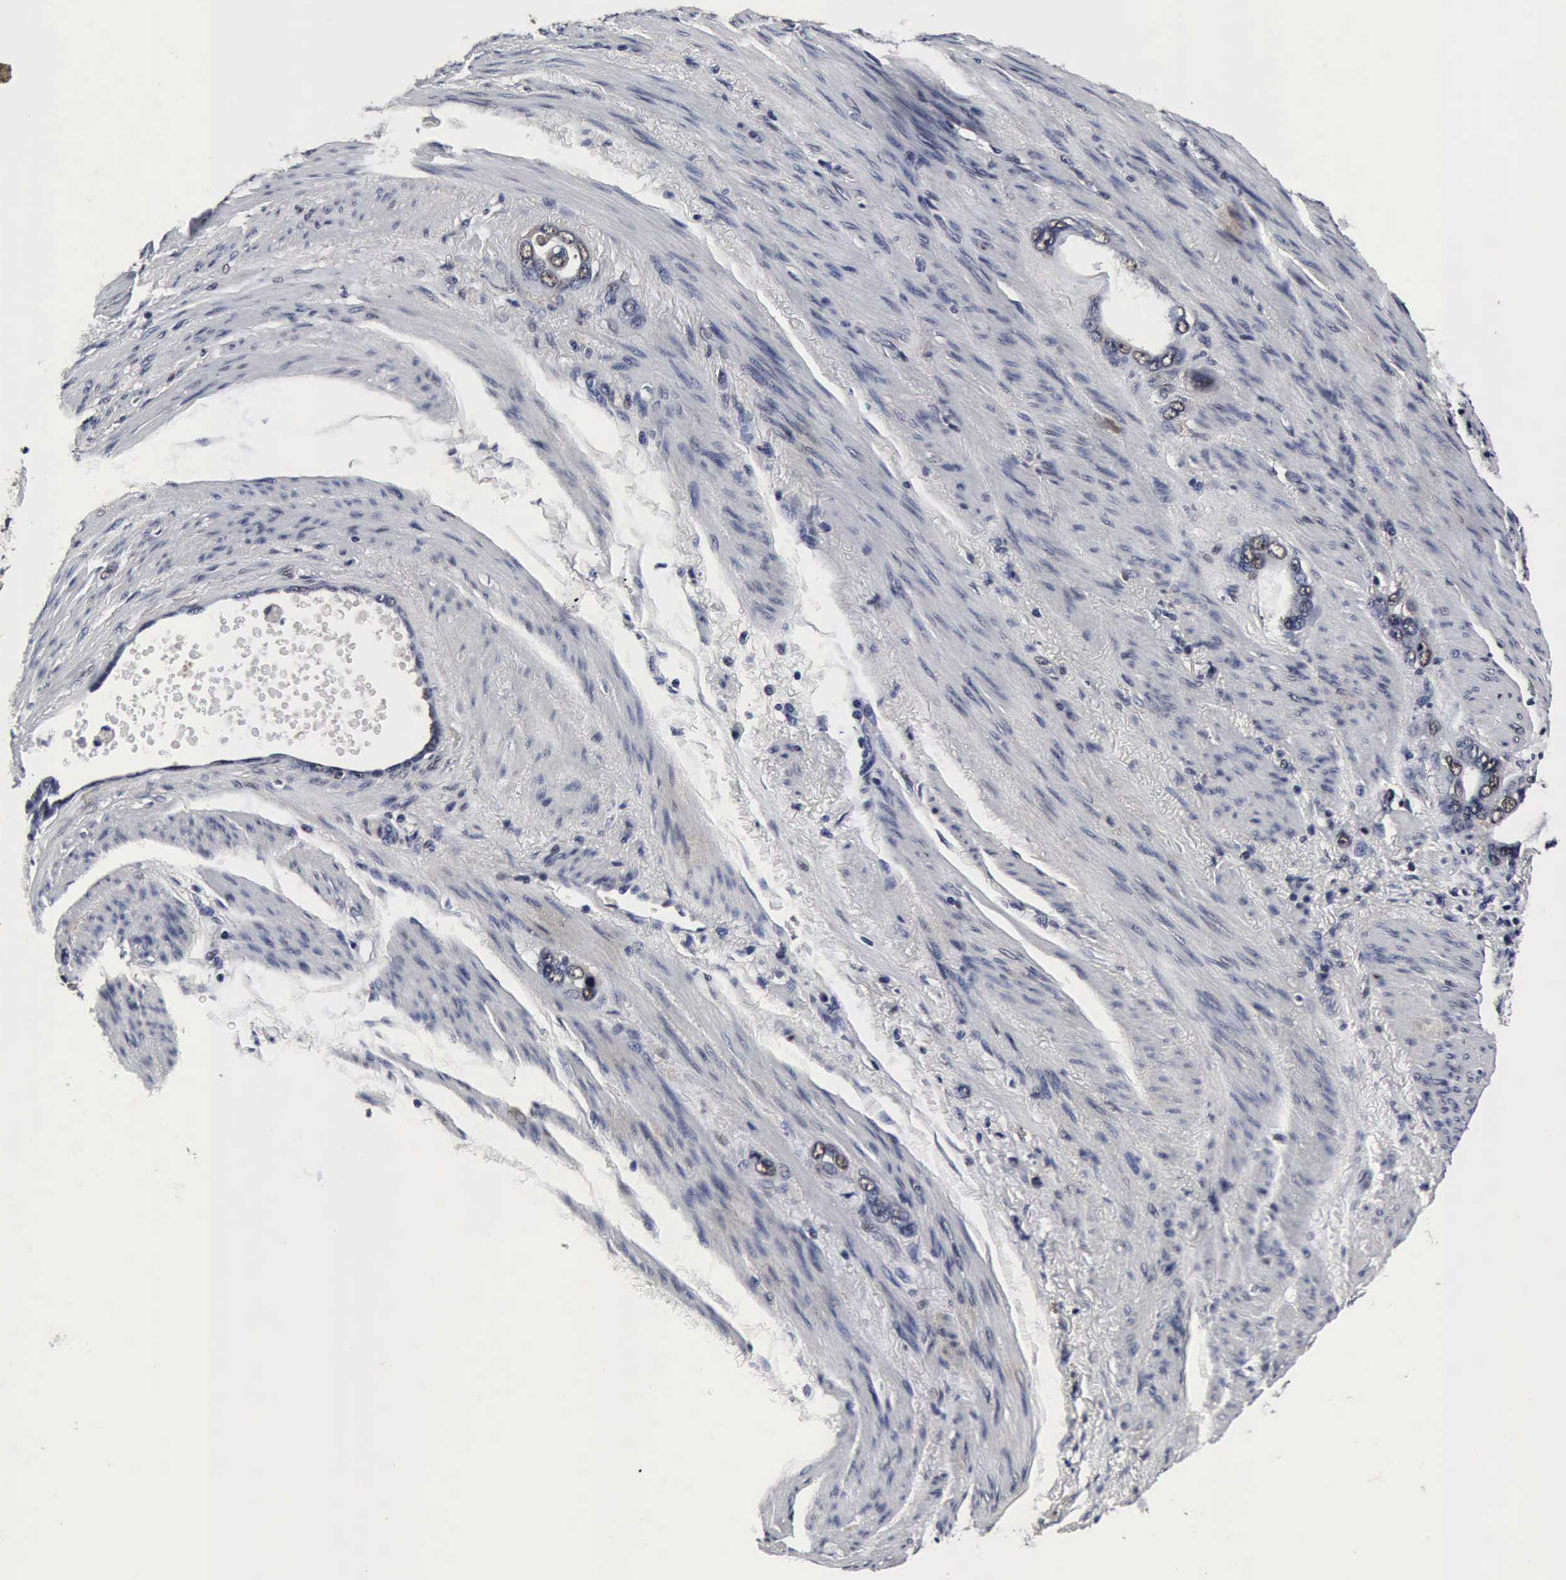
{"staining": {"intensity": "negative", "quantity": "none", "location": "none"}, "tissue": "stomach cancer", "cell_type": "Tumor cells", "image_type": "cancer", "snomed": [{"axis": "morphology", "description": "Adenocarcinoma, NOS"}, {"axis": "topography", "description": "Stomach"}], "caption": "High magnification brightfield microscopy of adenocarcinoma (stomach) stained with DAB (brown) and counterstained with hematoxylin (blue): tumor cells show no significant staining.", "gene": "UBC", "patient": {"sex": "male", "age": 78}}